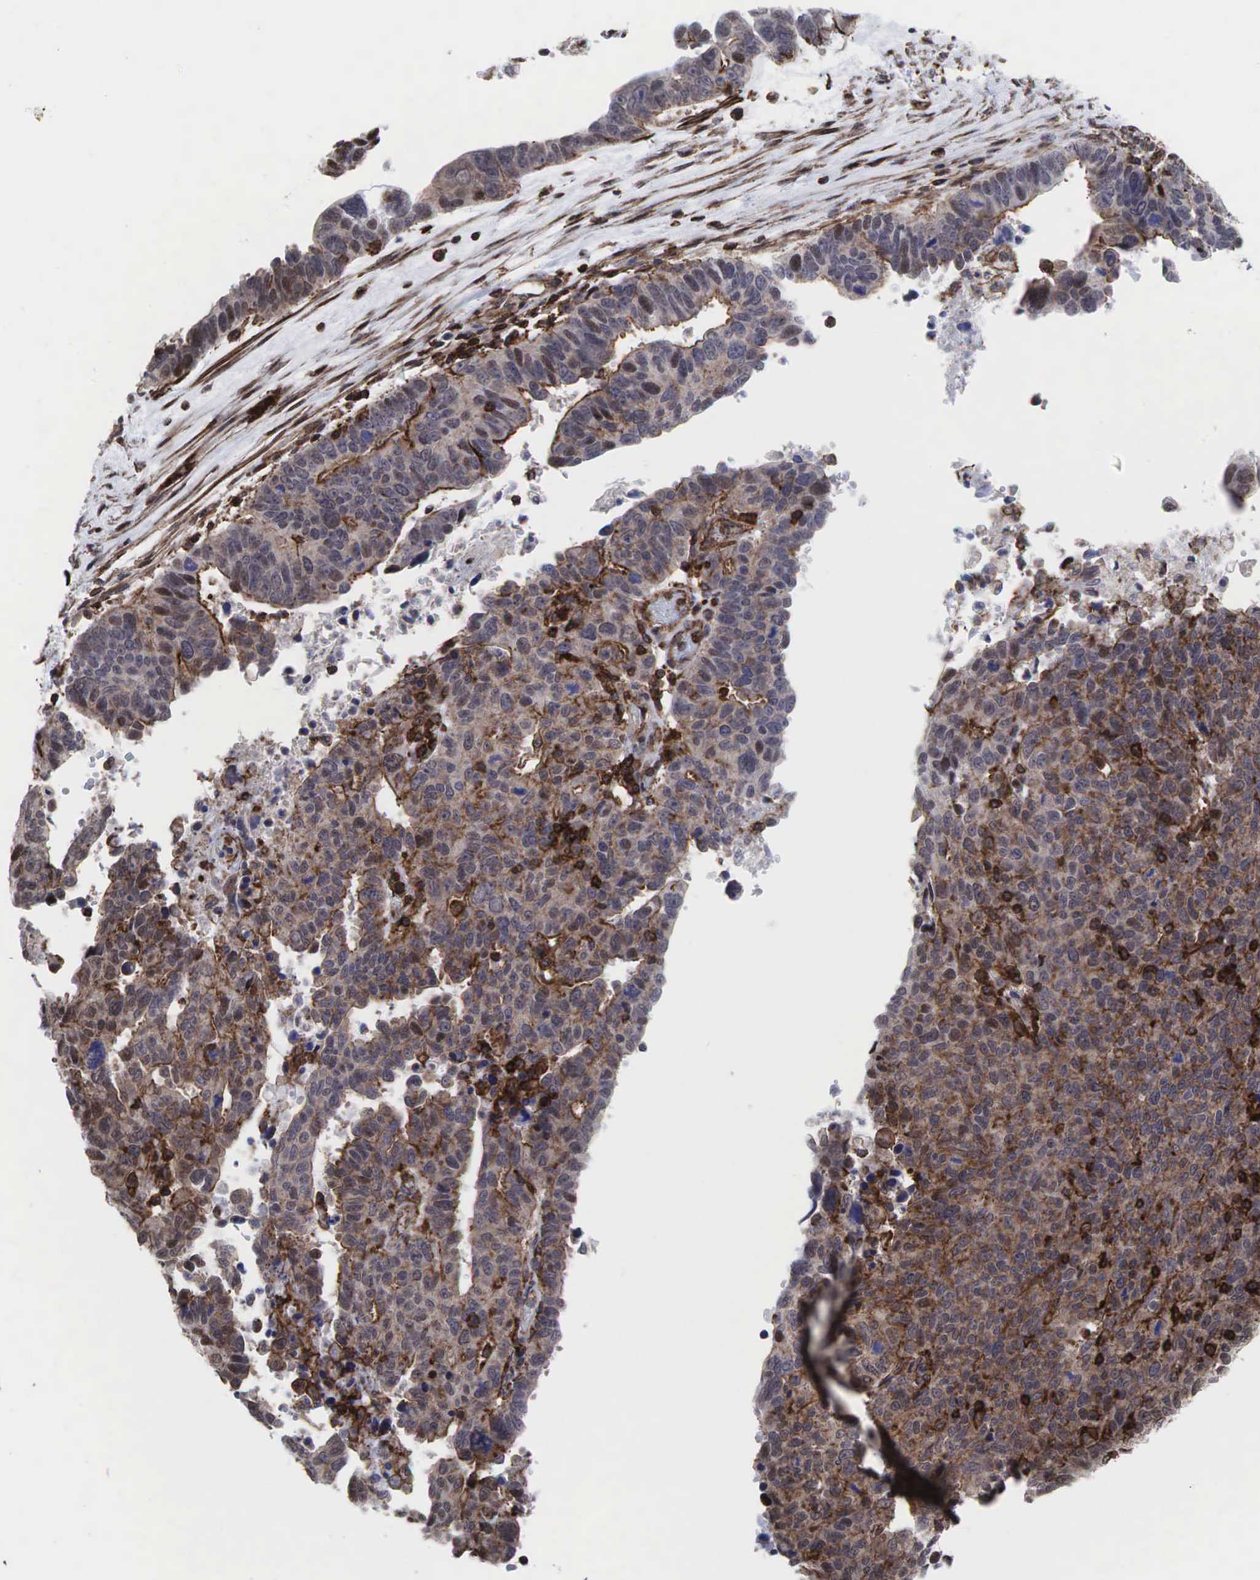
{"staining": {"intensity": "weak", "quantity": ">75%", "location": "cytoplasmic/membranous"}, "tissue": "ovarian cancer", "cell_type": "Tumor cells", "image_type": "cancer", "snomed": [{"axis": "morphology", "description": "Carcinoma, endometroid"}, {"axis": "morphology", "description": "Cystadenocarcinoma, serous, NOS"}, {"axis": "topography", "description": "Ovary"}], "caption": "A brown stain highlights weak cytoplasmic/membranous expression of a protein in human ovarian endometroid carcinoma tumor cells. (DAB (3,3'-diaminobenzidine) IHC with brightfield microscopy, high magnification).", "gene": "GPRASP1", "patient": {"sex": "female", "age": 45}}